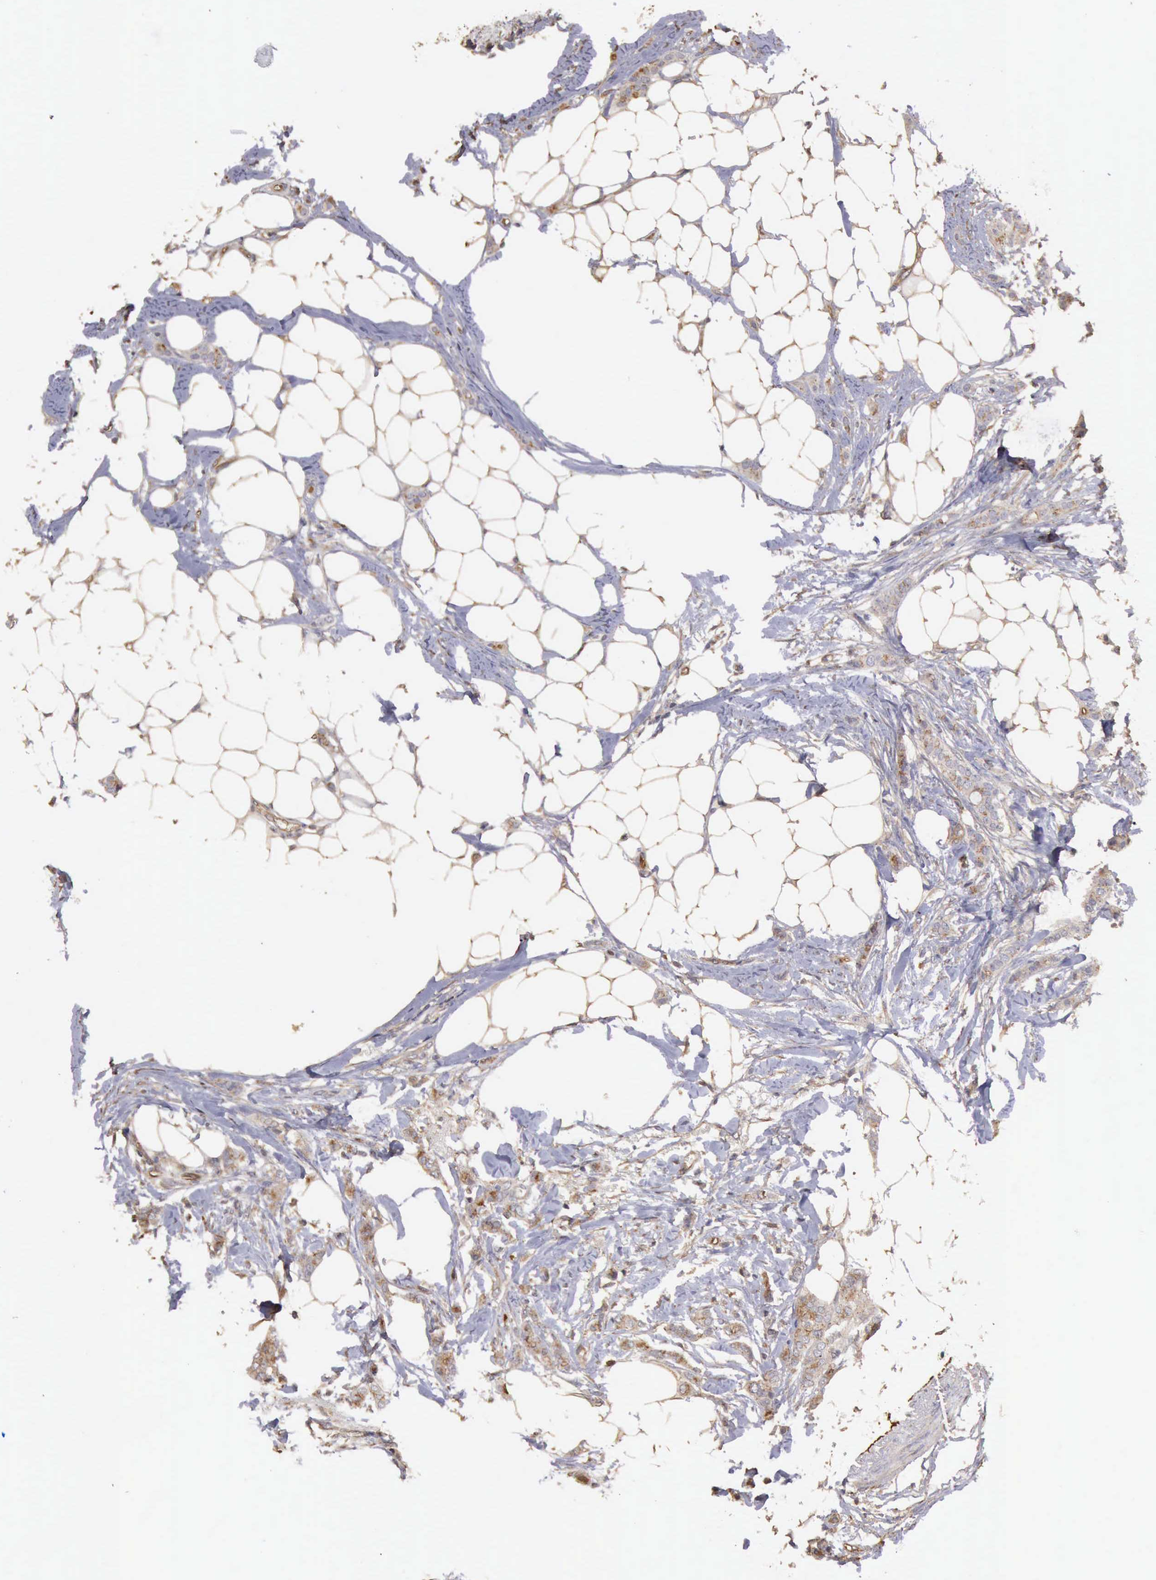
{"staining": {"intensity": "weak", "quantity": "25%-75%", "location": "cytoplasmic/membranous"}, "tissue": "breast cancer", "cell_type": "Tumor cells", "image_type": "cancer", "snomed": [{"axis": "morphology", "description": "Lobular carcinoma"}, {"axis": "topography", "description": "Breast"}], "caption": "About 25%-75% of tumor cells in human breast cancer demonstrate weak cytoplasmic/membranous protein staining as visualized by brown immunohistochemical staining.", "gene": "BMX", "patient": {"sex": "female", "age": 55}}